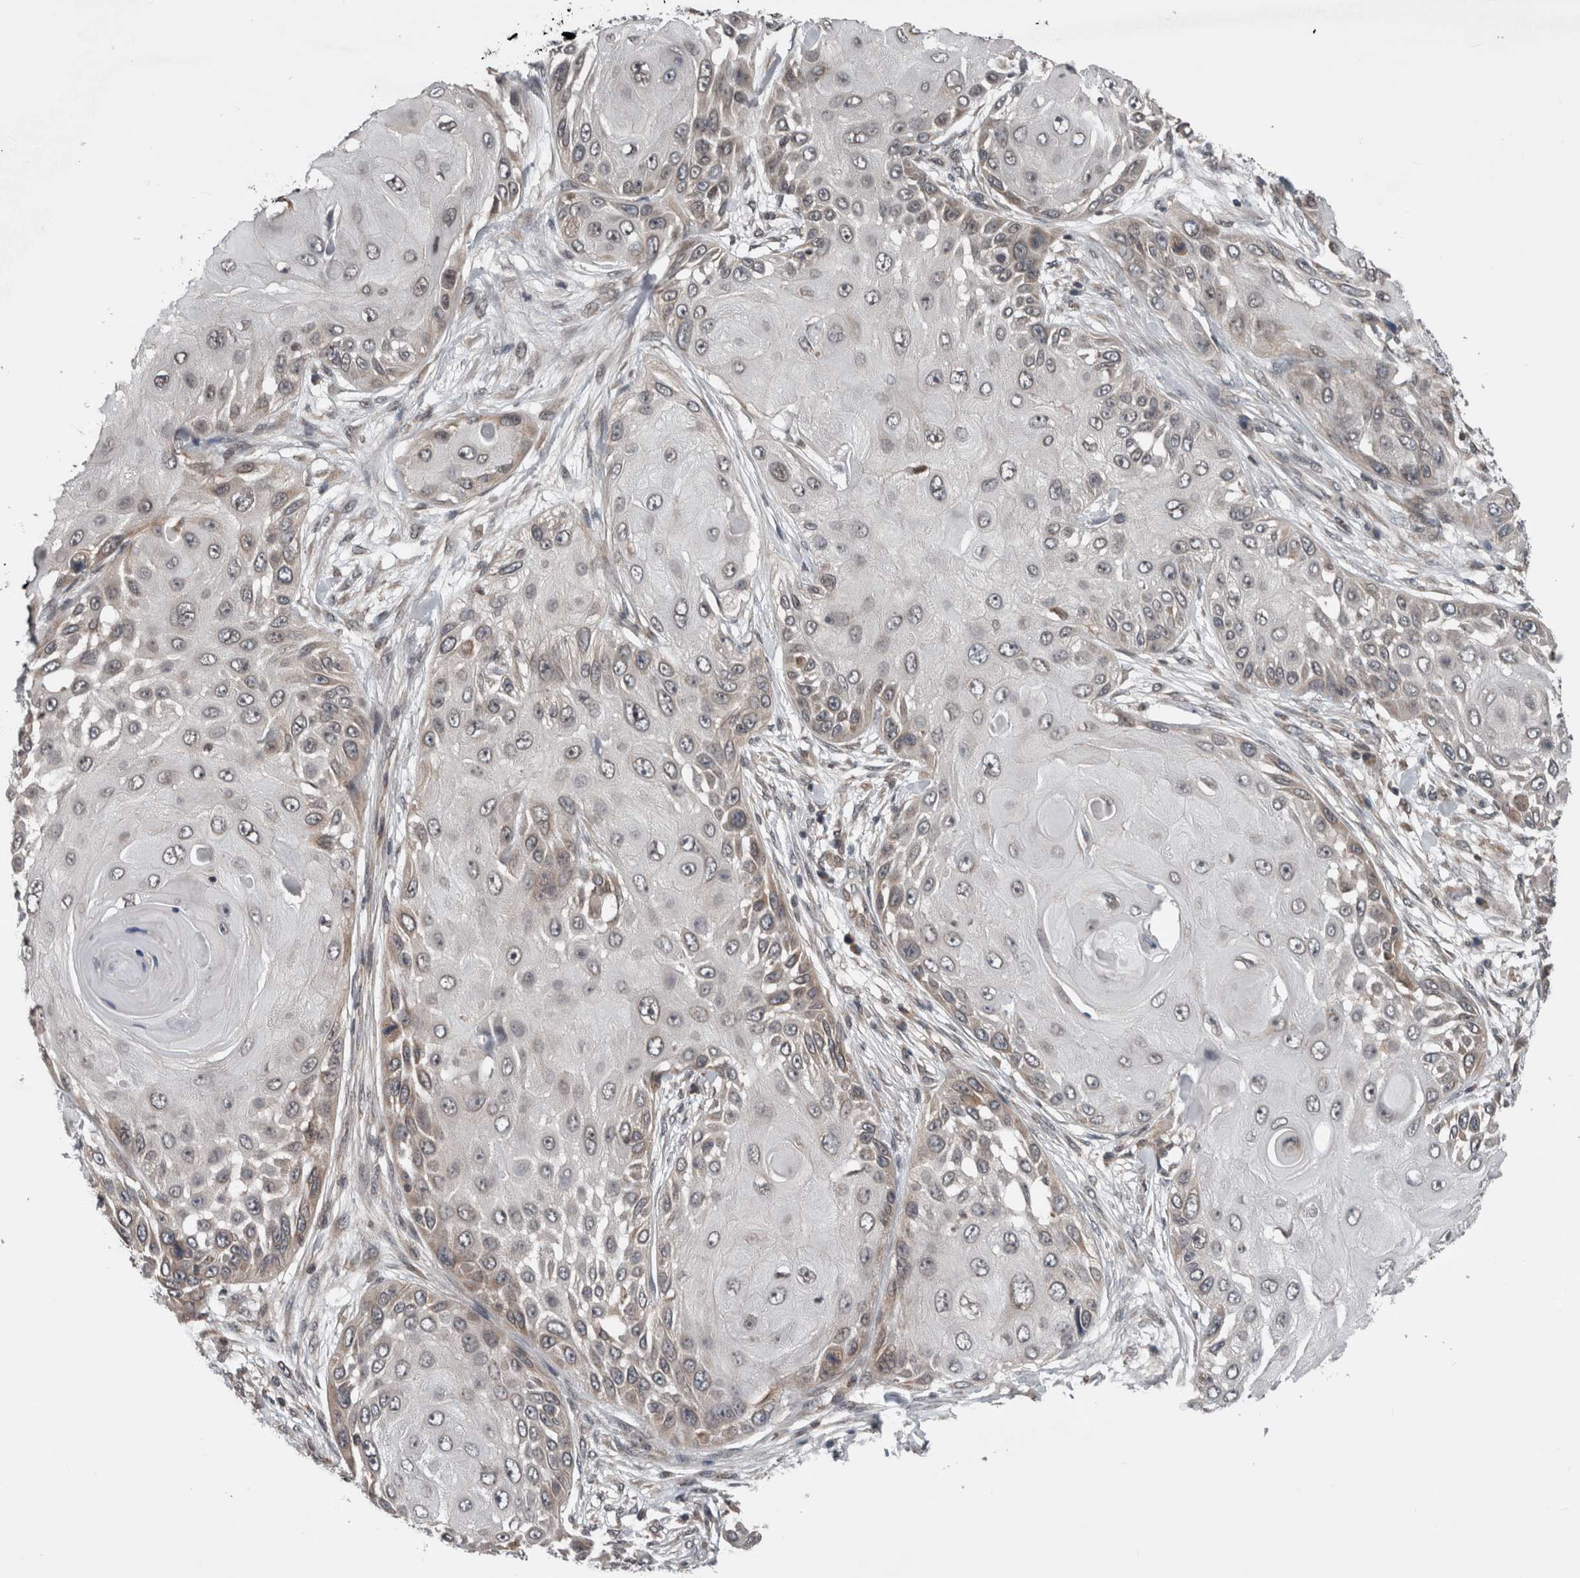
{"staining": {"intensity": "weak", "quantity": "<25%", "location": "cytoplasmic/membranous"}, "tissue": "skin cancer", "cell_type": "Tumor cells", "image_type": "cancer", "snomed": [{"axis": "morphology", "description": "Squamous cell carcinoma, NOS"}, {"axis": "topography", "description": "Skin"}], "caption": "Tumor cells show no significant expression in skin cancer.", "gene": "ENY2", "patient": {"sex": "female", "age": 44}}